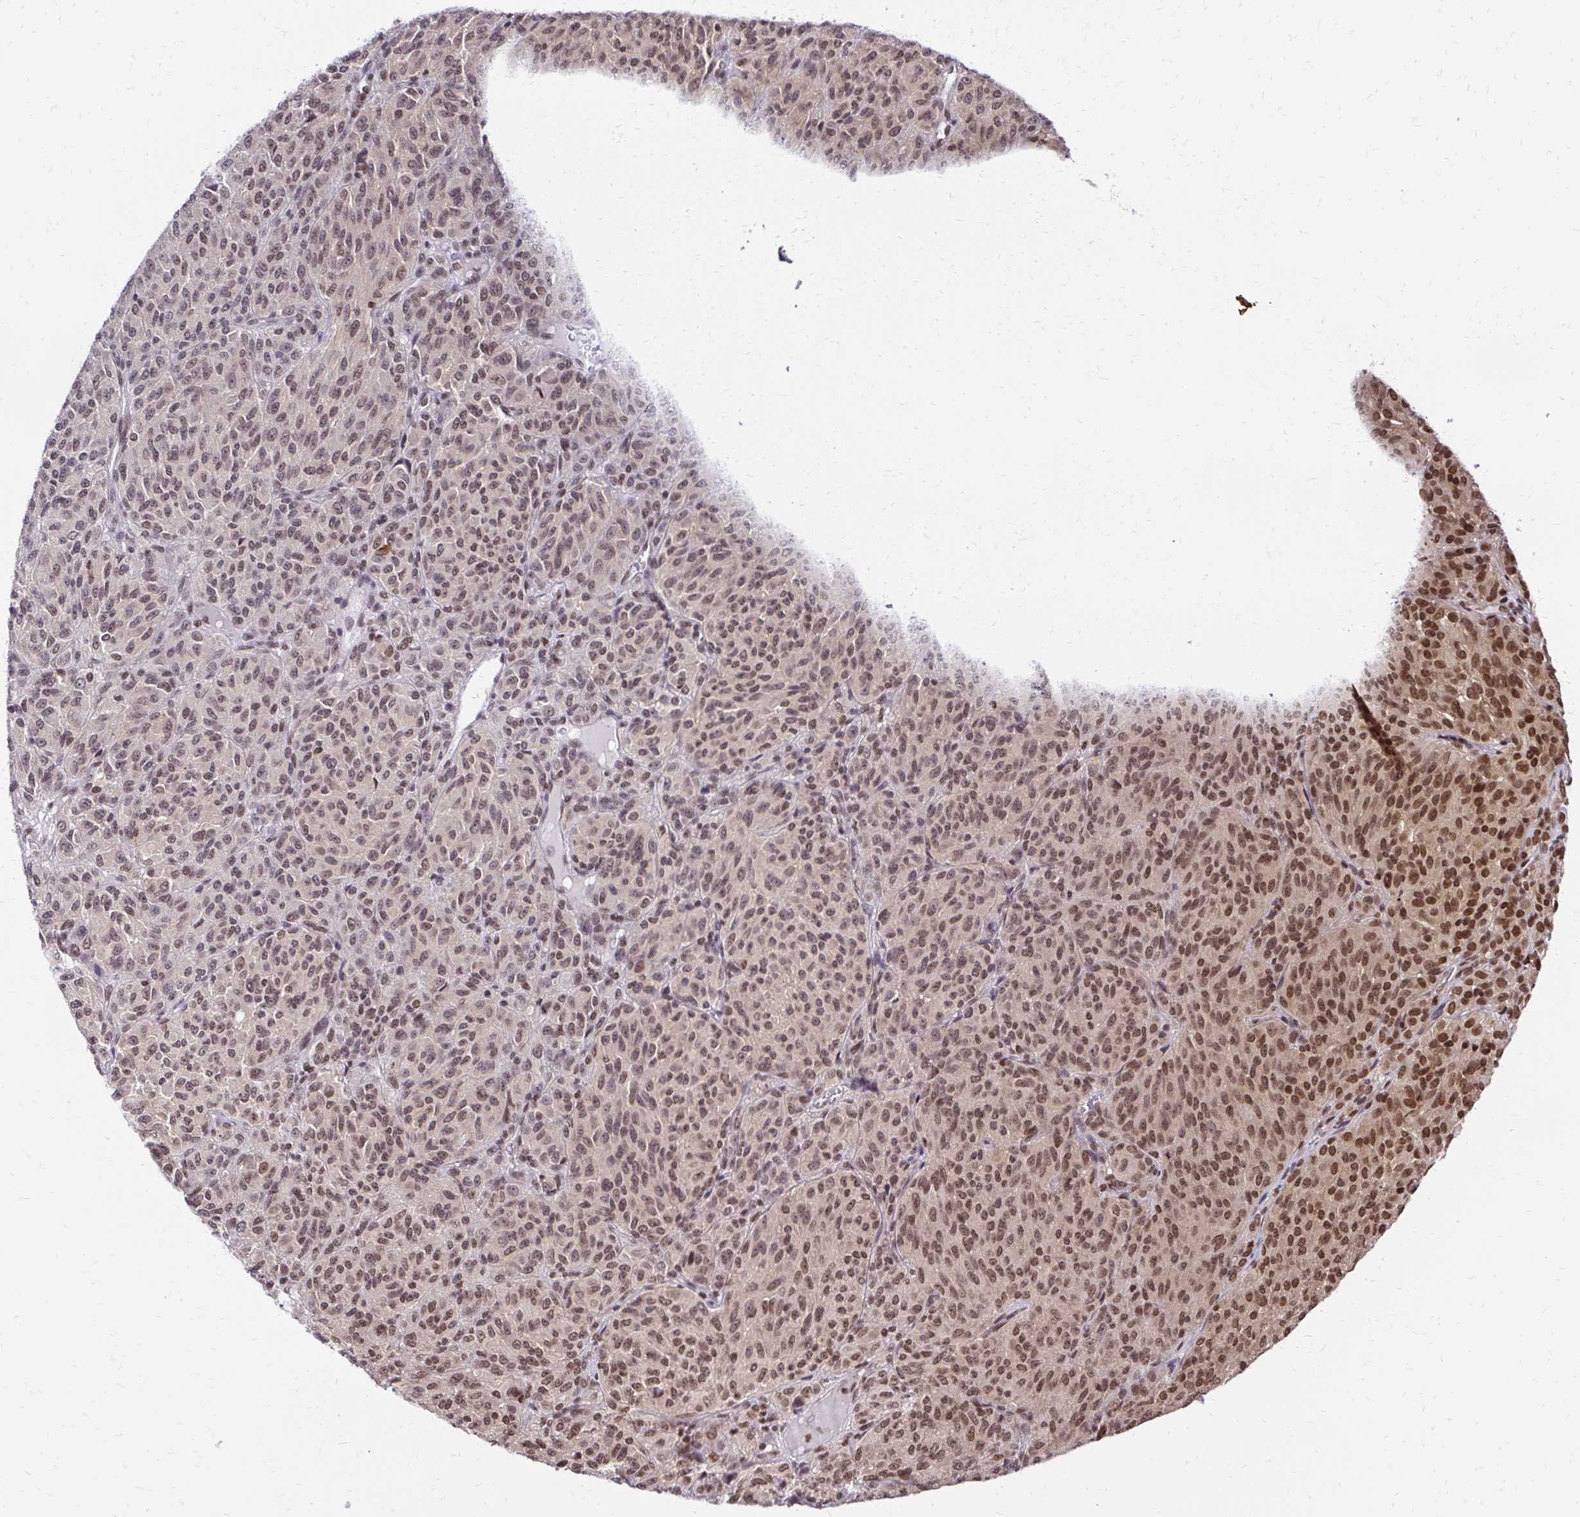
{"staining": {"intensity": "moderate", "quantity": ">75%", "location": "nuclear"}, "tissue": "melanoma", "cell_type": "Tumor cells", "image_type": "cancer", "snomed": [{"axis": "morphology", "description": "Malignant melanoma, Metastatic site"}, {"axis": "topography", "description": "Brain"}], "caption": "Immunohistochemical staining of malignant melanoma (metastatic site) reveals moderate nuclear protein staining in about >75% of tumor cells.", "gene": "GLYR1", "patient": {"sex": "female", "age": 56}}